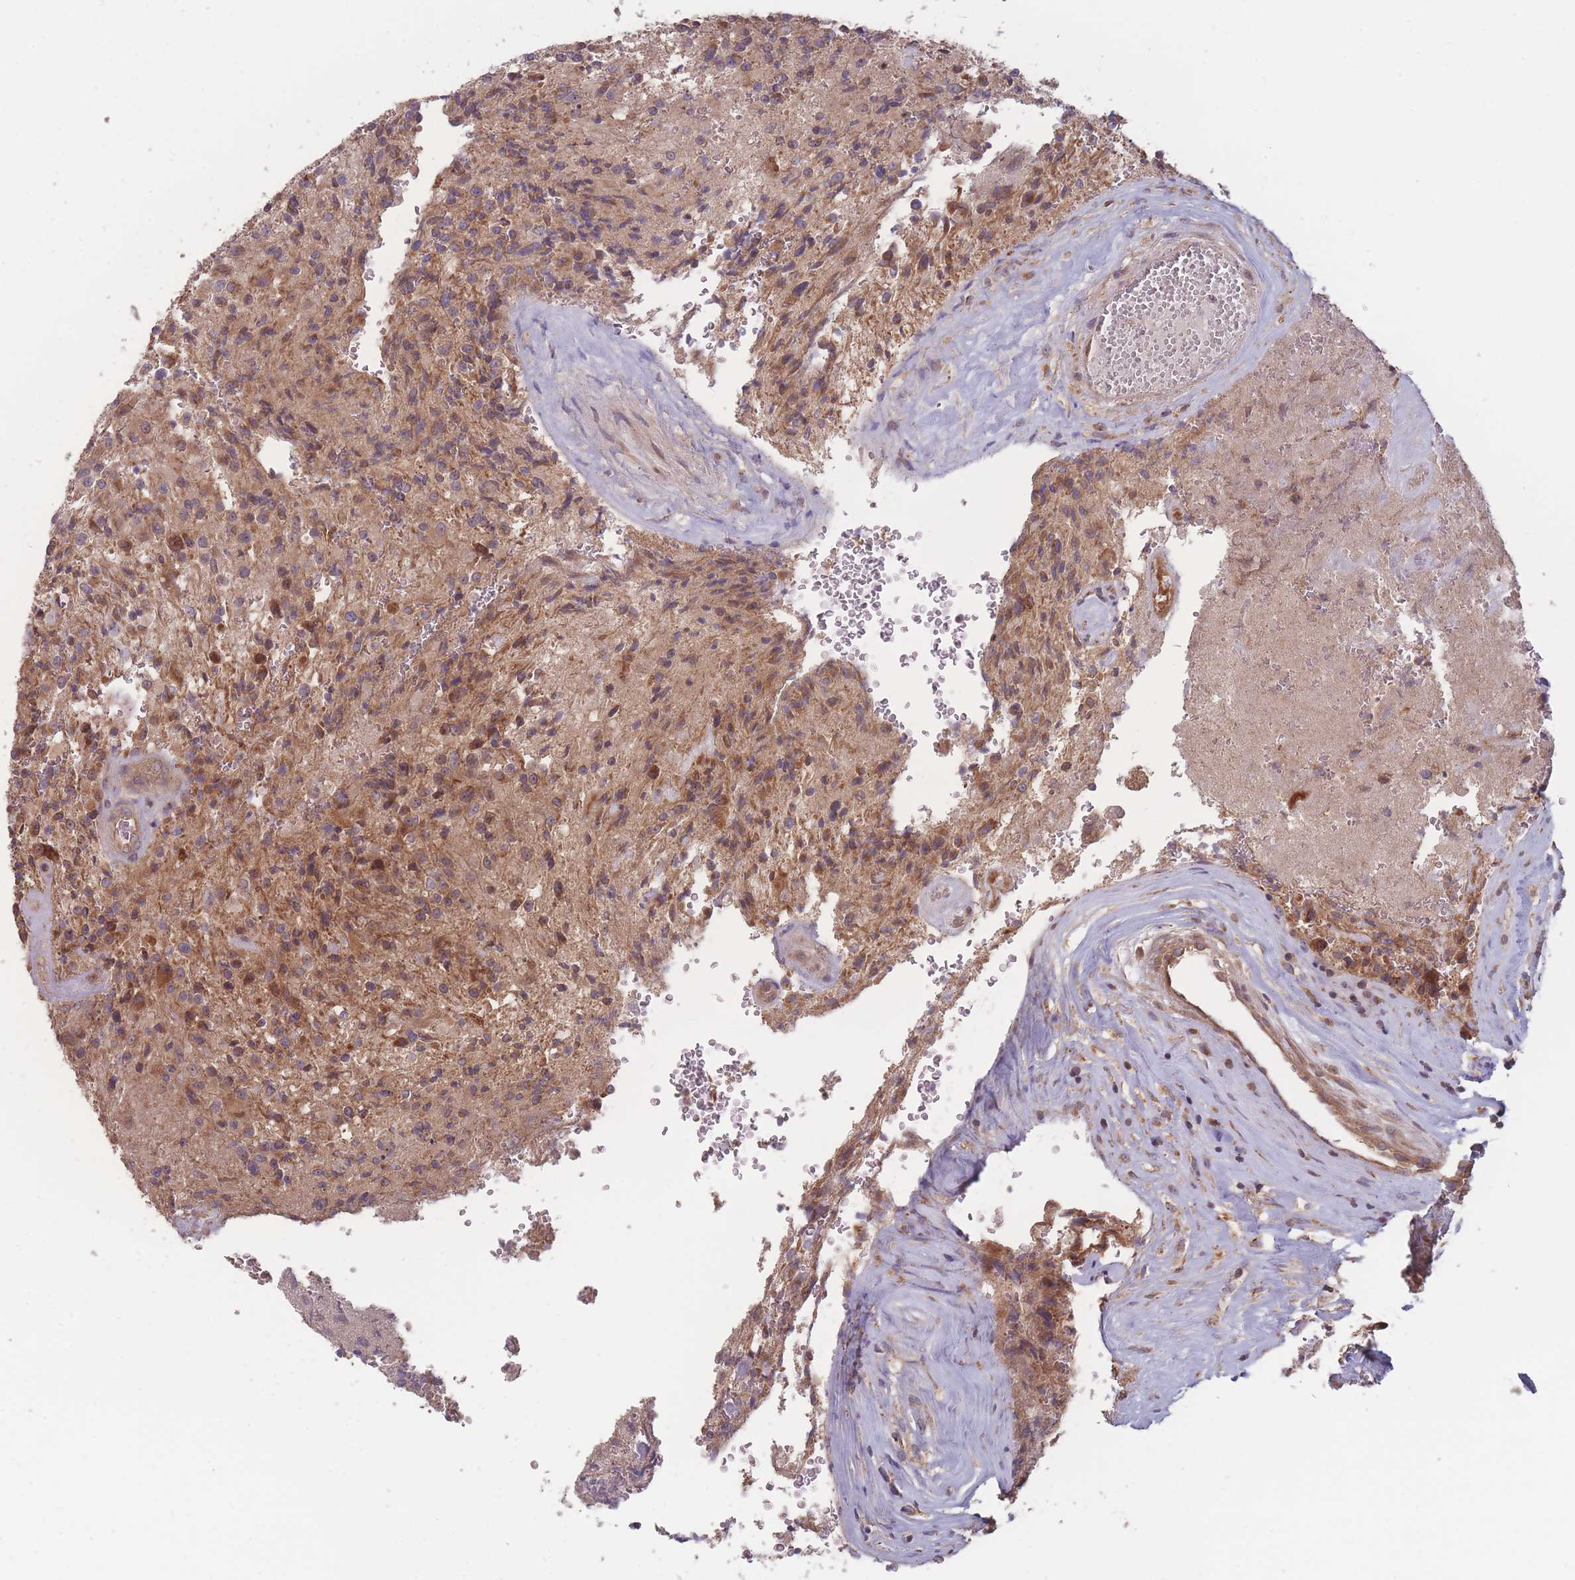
{"staining": {"intensity": "moderate", "quantity": ">75%", "location": "cytoplasmic/membranous"}, "tissue": "glioma", "cell_type": "Tumor cells", "image_type": "cancer", "snomed": [{"axis": "morphology", "description": "Normal tissue, NOS"}, {"axis": "morphology", "description": "Glioma, malignant, High grade"}, {"axis": "topography", "description": "Cerebral cortex"}], "caption": "Glioma tissue reveals moderate cytoplasmic/membranous expression in about >75% of tumor cells", "gene": "ATP5MG", "patient": {"sex": "male", "age": 56}}